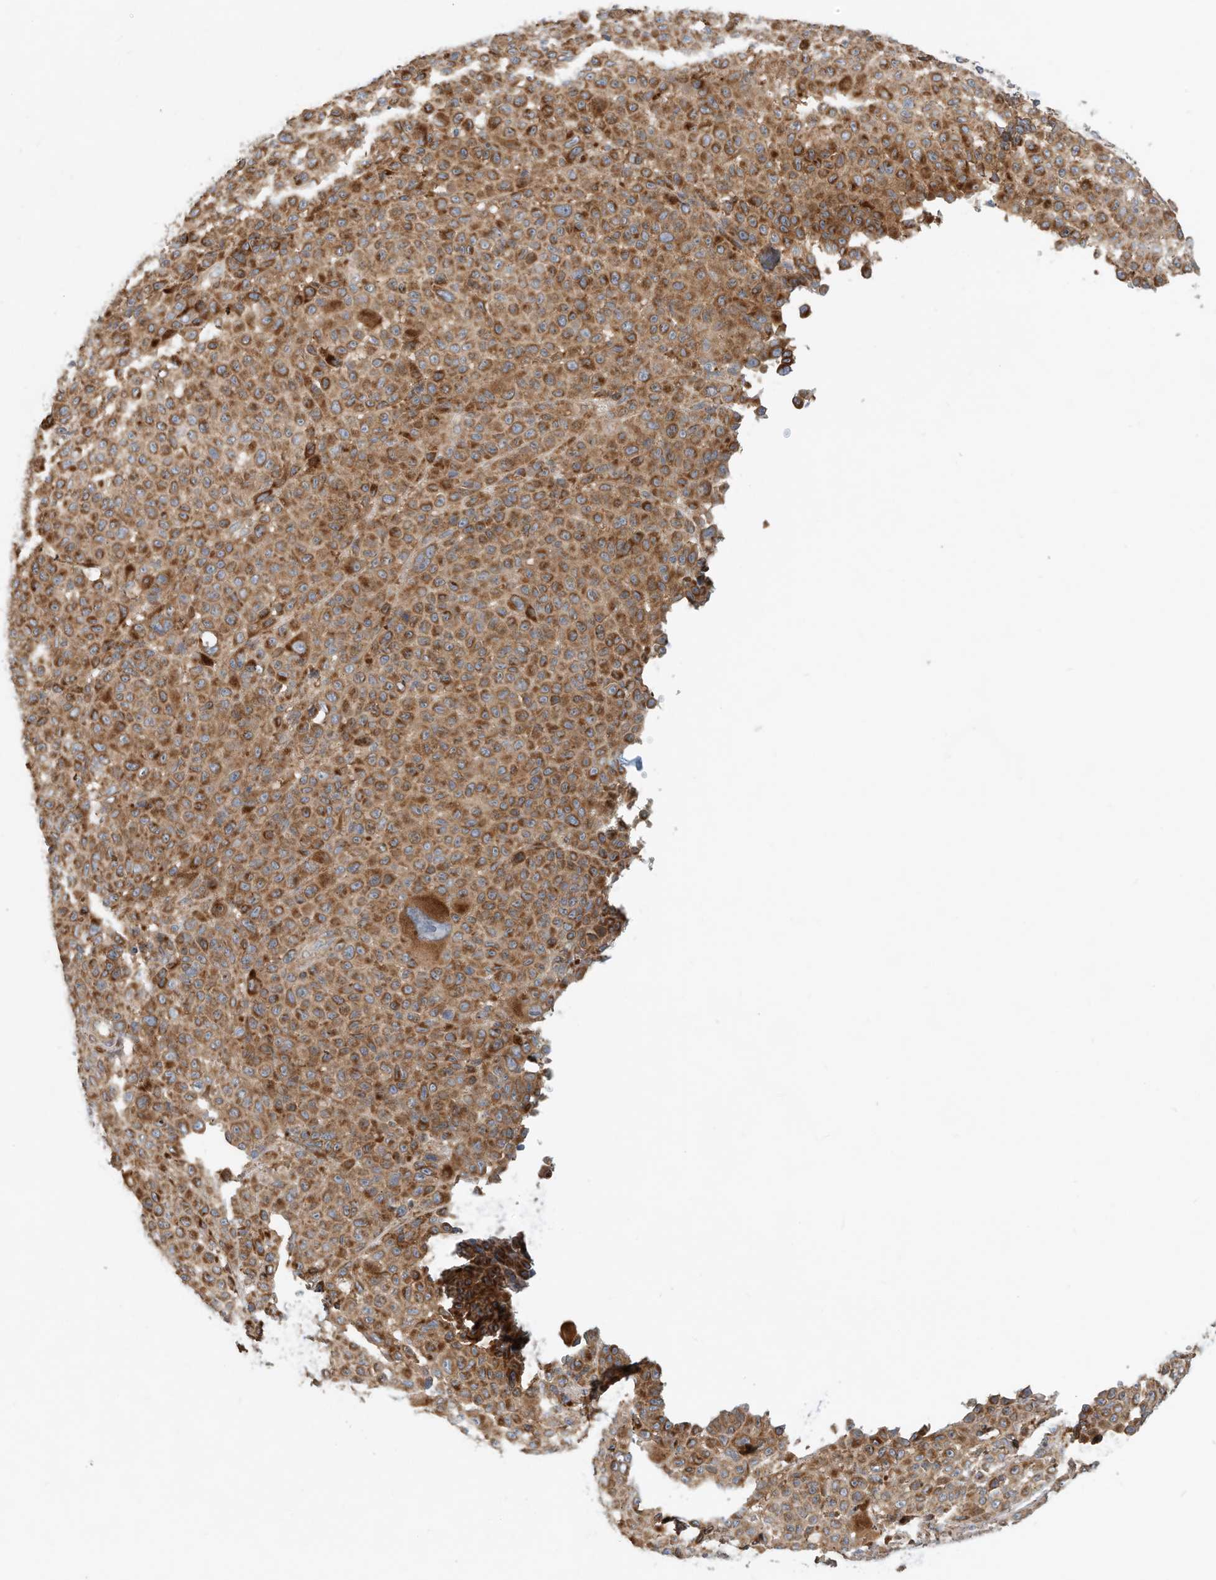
{"staining": {"intensity": "strong", "quantity": ">75%", "location": "cytoplasmic/membranous"}, "tissue": "melanoma", "cell_type": "Tumor cells", "image_type": "cancer", "snomed": [{"axis": "morphology", "description": "Malignant melanoma, NOS"}, {"axis": "topography", "description": "Skin"}], "caption": "Immunohistochemical staining of human malignant melanoma shows high levels of strong cytoplasmic/membranous protein expression in about >75% of tumor cells. (Brightfield microscopy of DAB IHC at high magnification).", "gene": "CPAMD8", "patient": {"sex": "female", "age": 94}}